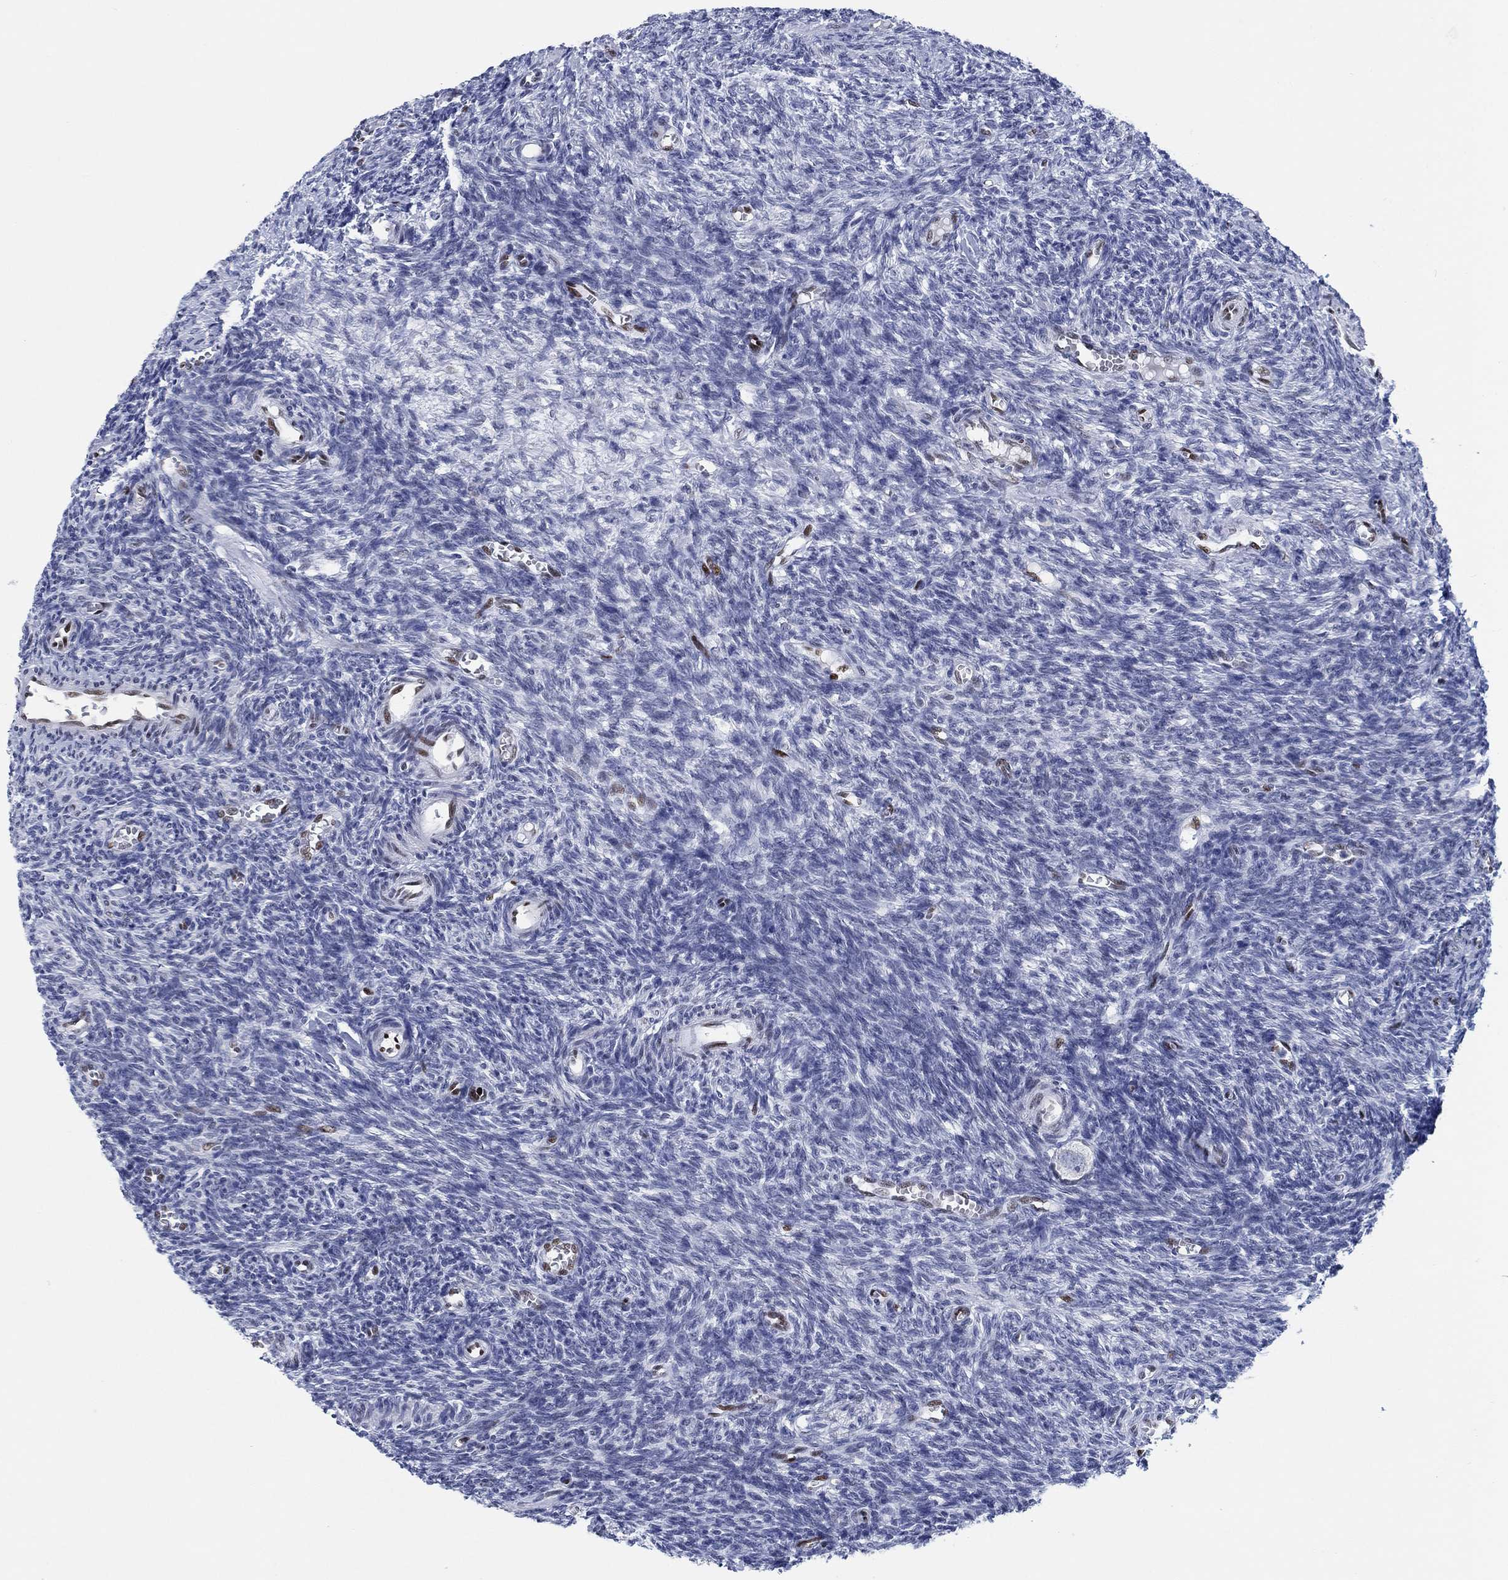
{"staining": {"intensity": "negative", "quantity": "none", "location": "none"}, "tissue": "ovary", "cell_type": "Follicle cells", "image_type": "normal", "snomed": [{"axis": "morphology", "description": "Normal tissue, NOS"}, {"axis": "topography", "description": "Ovary"}], "caption": "Immunohistochemistry histopathology image of normal ovary stained for a protein (brown), which shows no positivity in follicle cells. (DAB IHC, high magnification).", "gene": "ZEB1", "patient": {"sex": "female", "age": 27}}